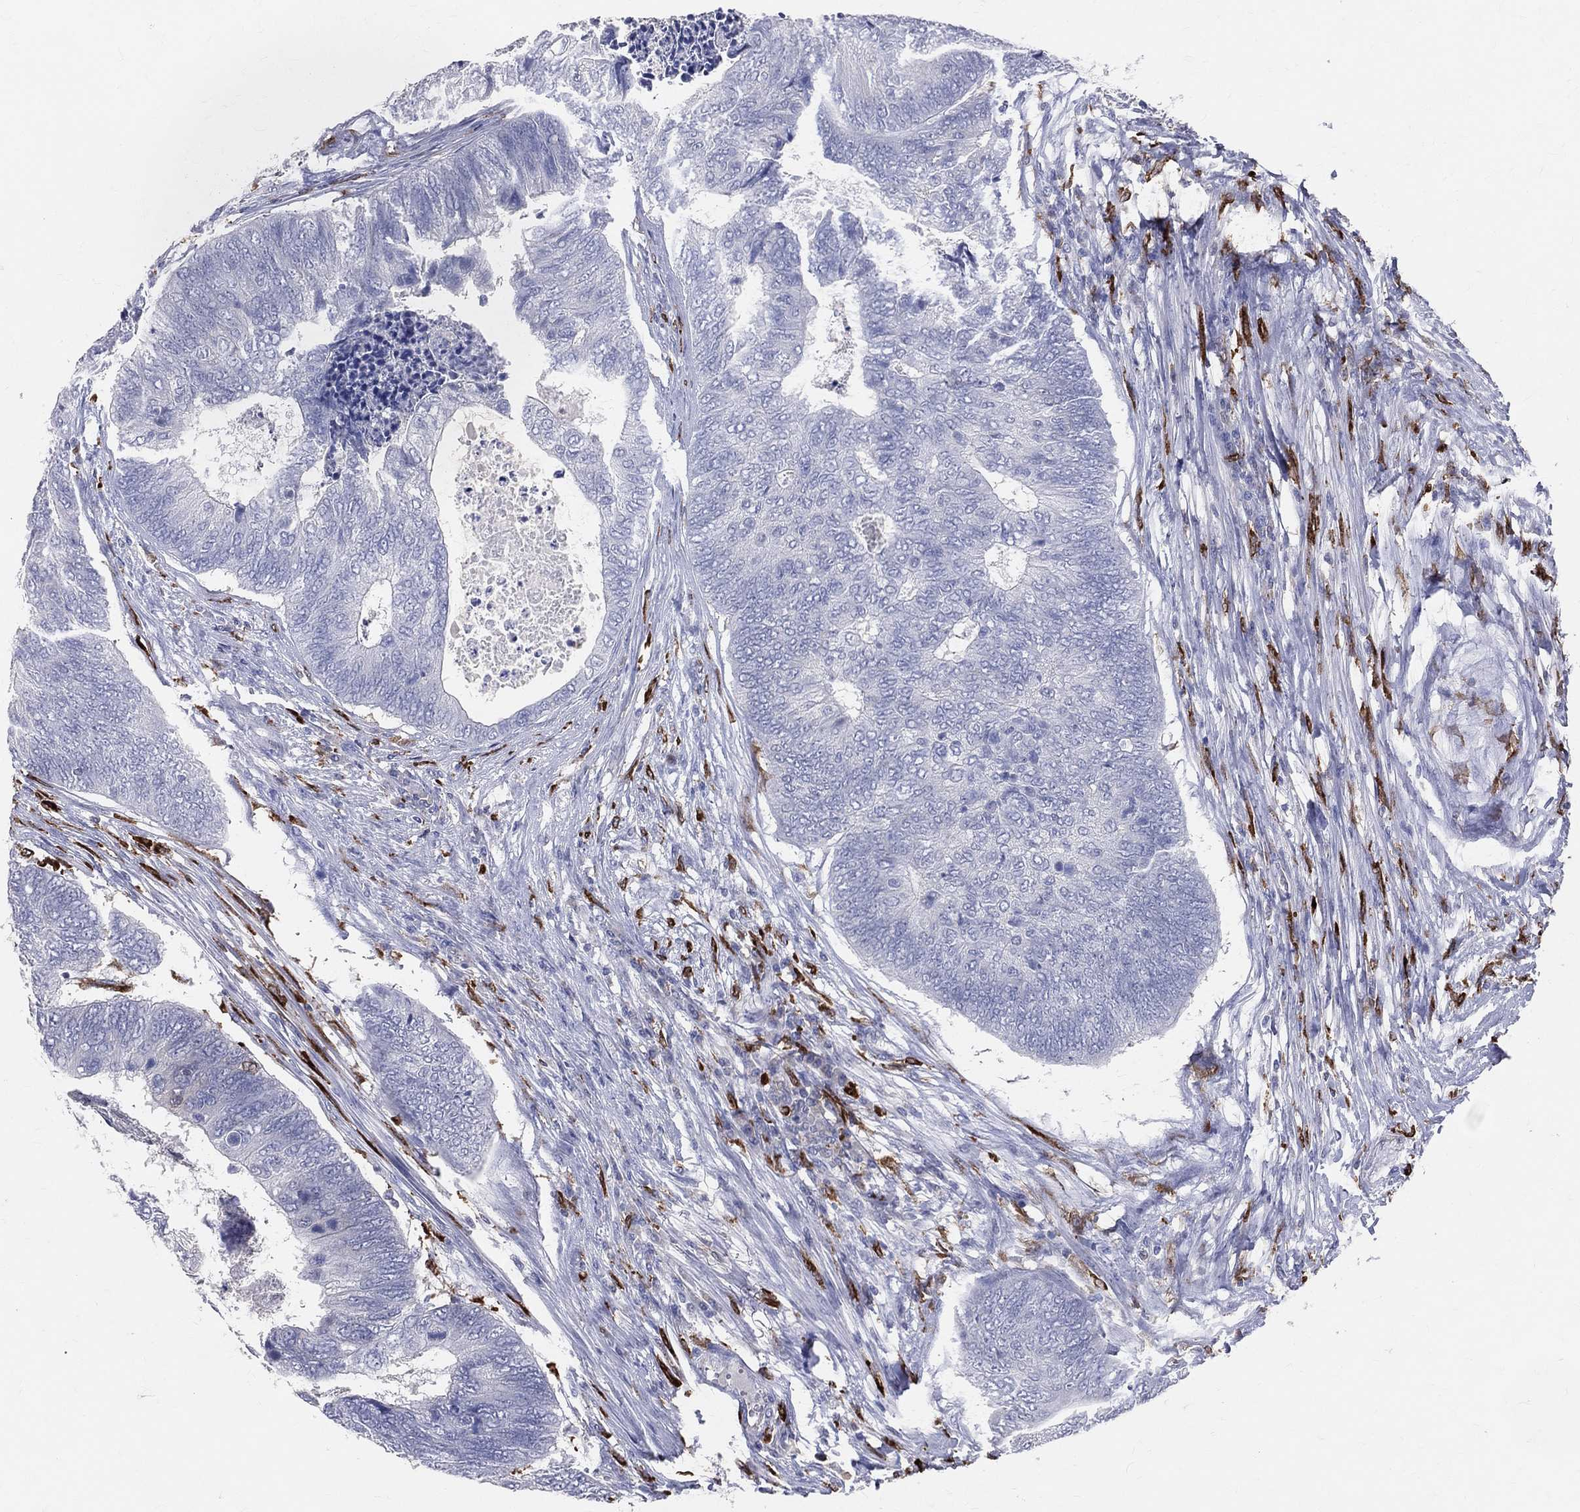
{"staining": {"intensity": "negative", "quantity": "none", "location": "none"}, "tissue": "colorectal cancer", "cell_type": "Tumor cells", "image_type": "cancer", "snomed": [{"axis": "morphology", "description": "Adenocarcinoma, NOS"}, {"axis": "topography", "description": "Colon"}], "caption": "This is an immunohistochemistry histopathology image of human colorectal adenocarcinoma. There is no staining in tumor cells.", "gene": "CD74", "patient": {"sex": "female", "age": 67}}